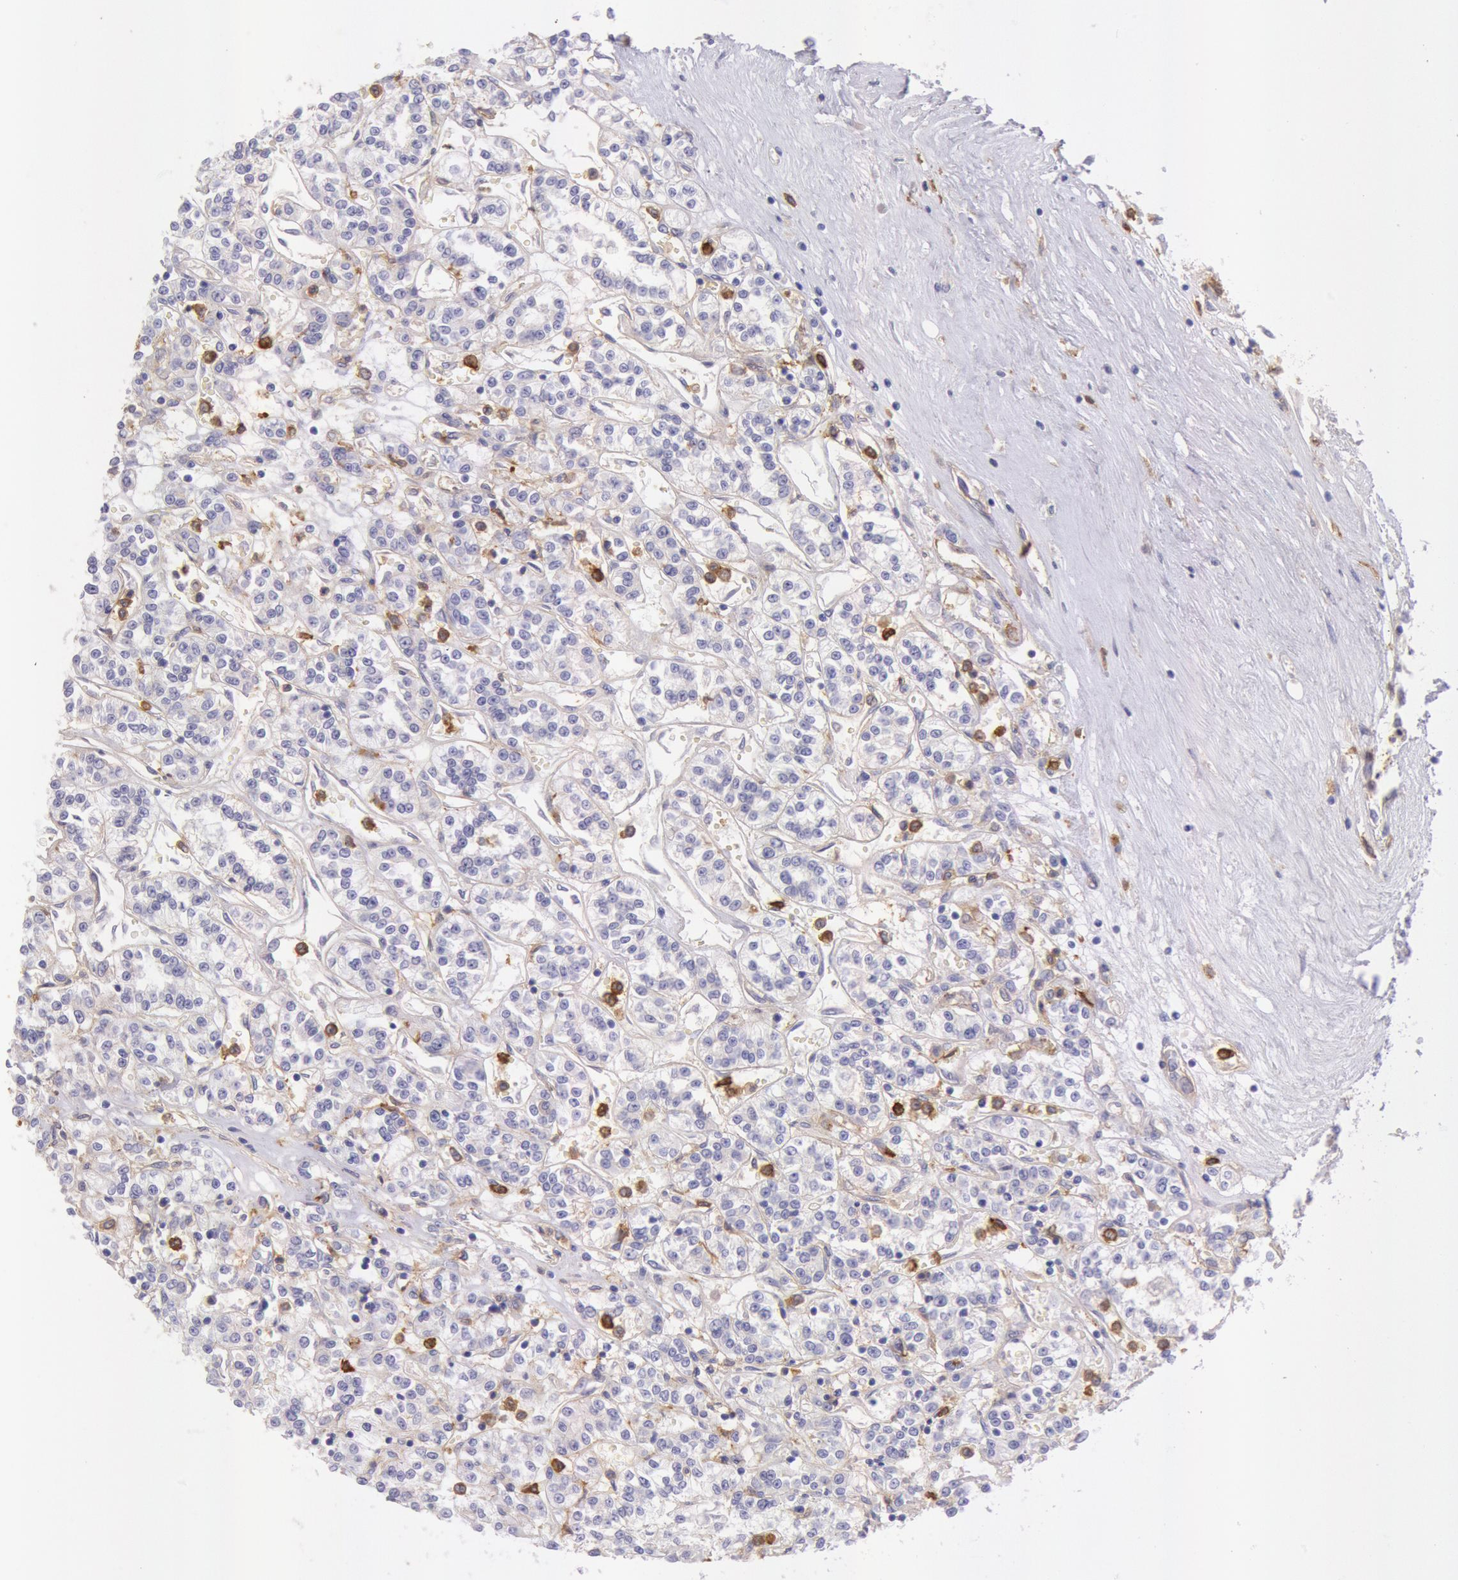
{"staining": {"intensity": "negative", "quantity": "none", "location": "none"}, "tissue": "renal cancer", "cell_type": "Tumor cells", "image_type": "cancer", "snomed": [{"axis": "morphology", "description": "Adenocarcinoma, NOS"}, {"axis": "topography", "description": "Kidney"}], "caption": "This is a micrograph of IHC staining of renal cancer (adenocarcinoma), which shows no positivity in tumor cells.", "gene": "LYN", "patient": {"sex": "female", "age": 76}}